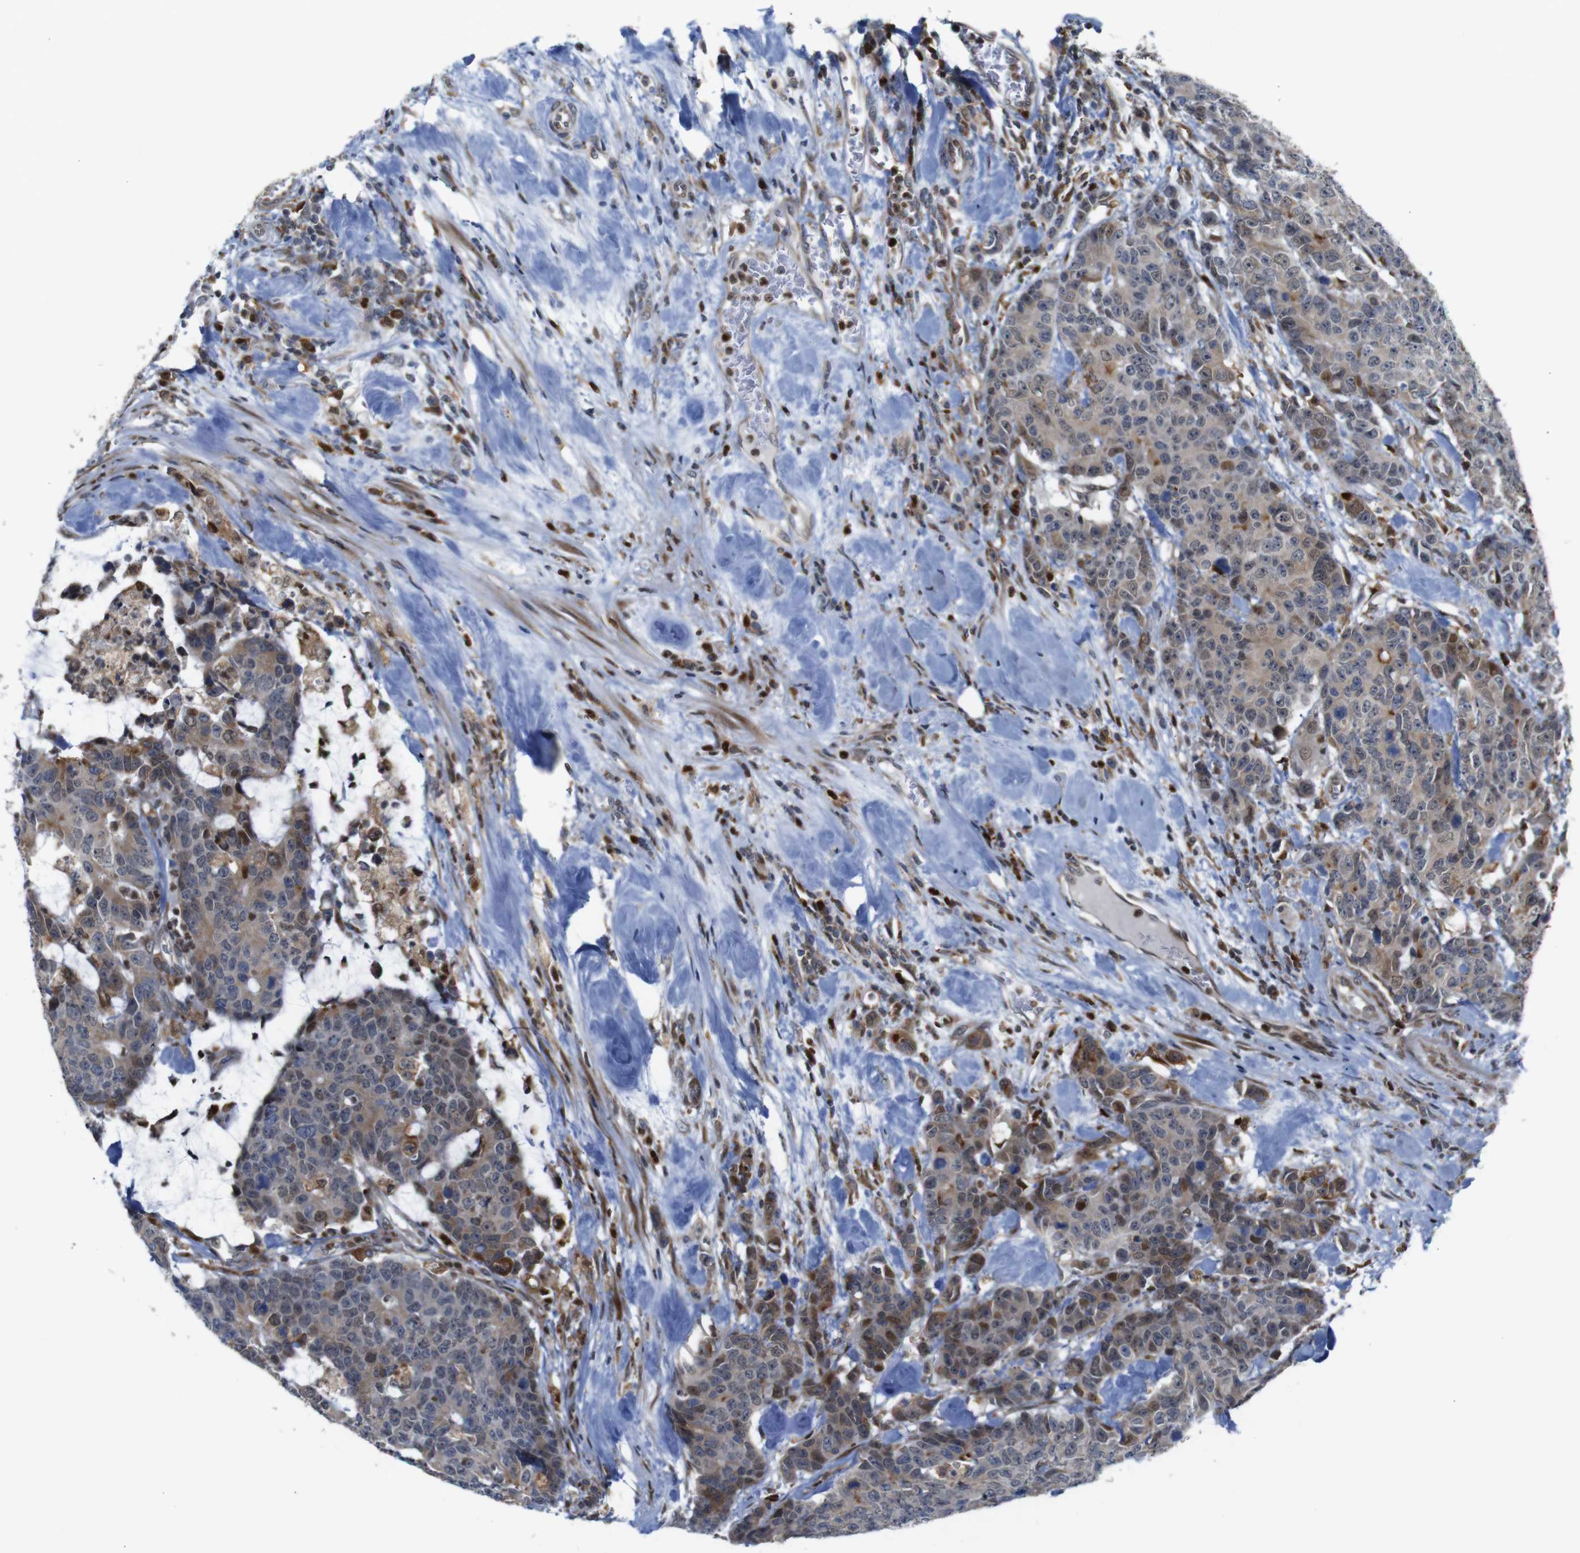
{"staining": {"intensity": "moderate", "quantity": ">75%", "location": "cytoplasmic/membranous"}, "tissue": "colorectal cancer", "cell_type": "Tumor cells", "image_type": "cancer", "snomed": [{"axis": "morphology", "description": "Adenocarcinoma, NOS"}, {"axis": "topography", "description": "Colon"}], "caption": "A photomicrograph of adenocarcinoma (colorectal) stained for a protein exhibits moderate cytoplasmic/membranous brown staining in tumor cells.", "gene": "PTPN1", "patient": {"sex": "female", "age": 86}}